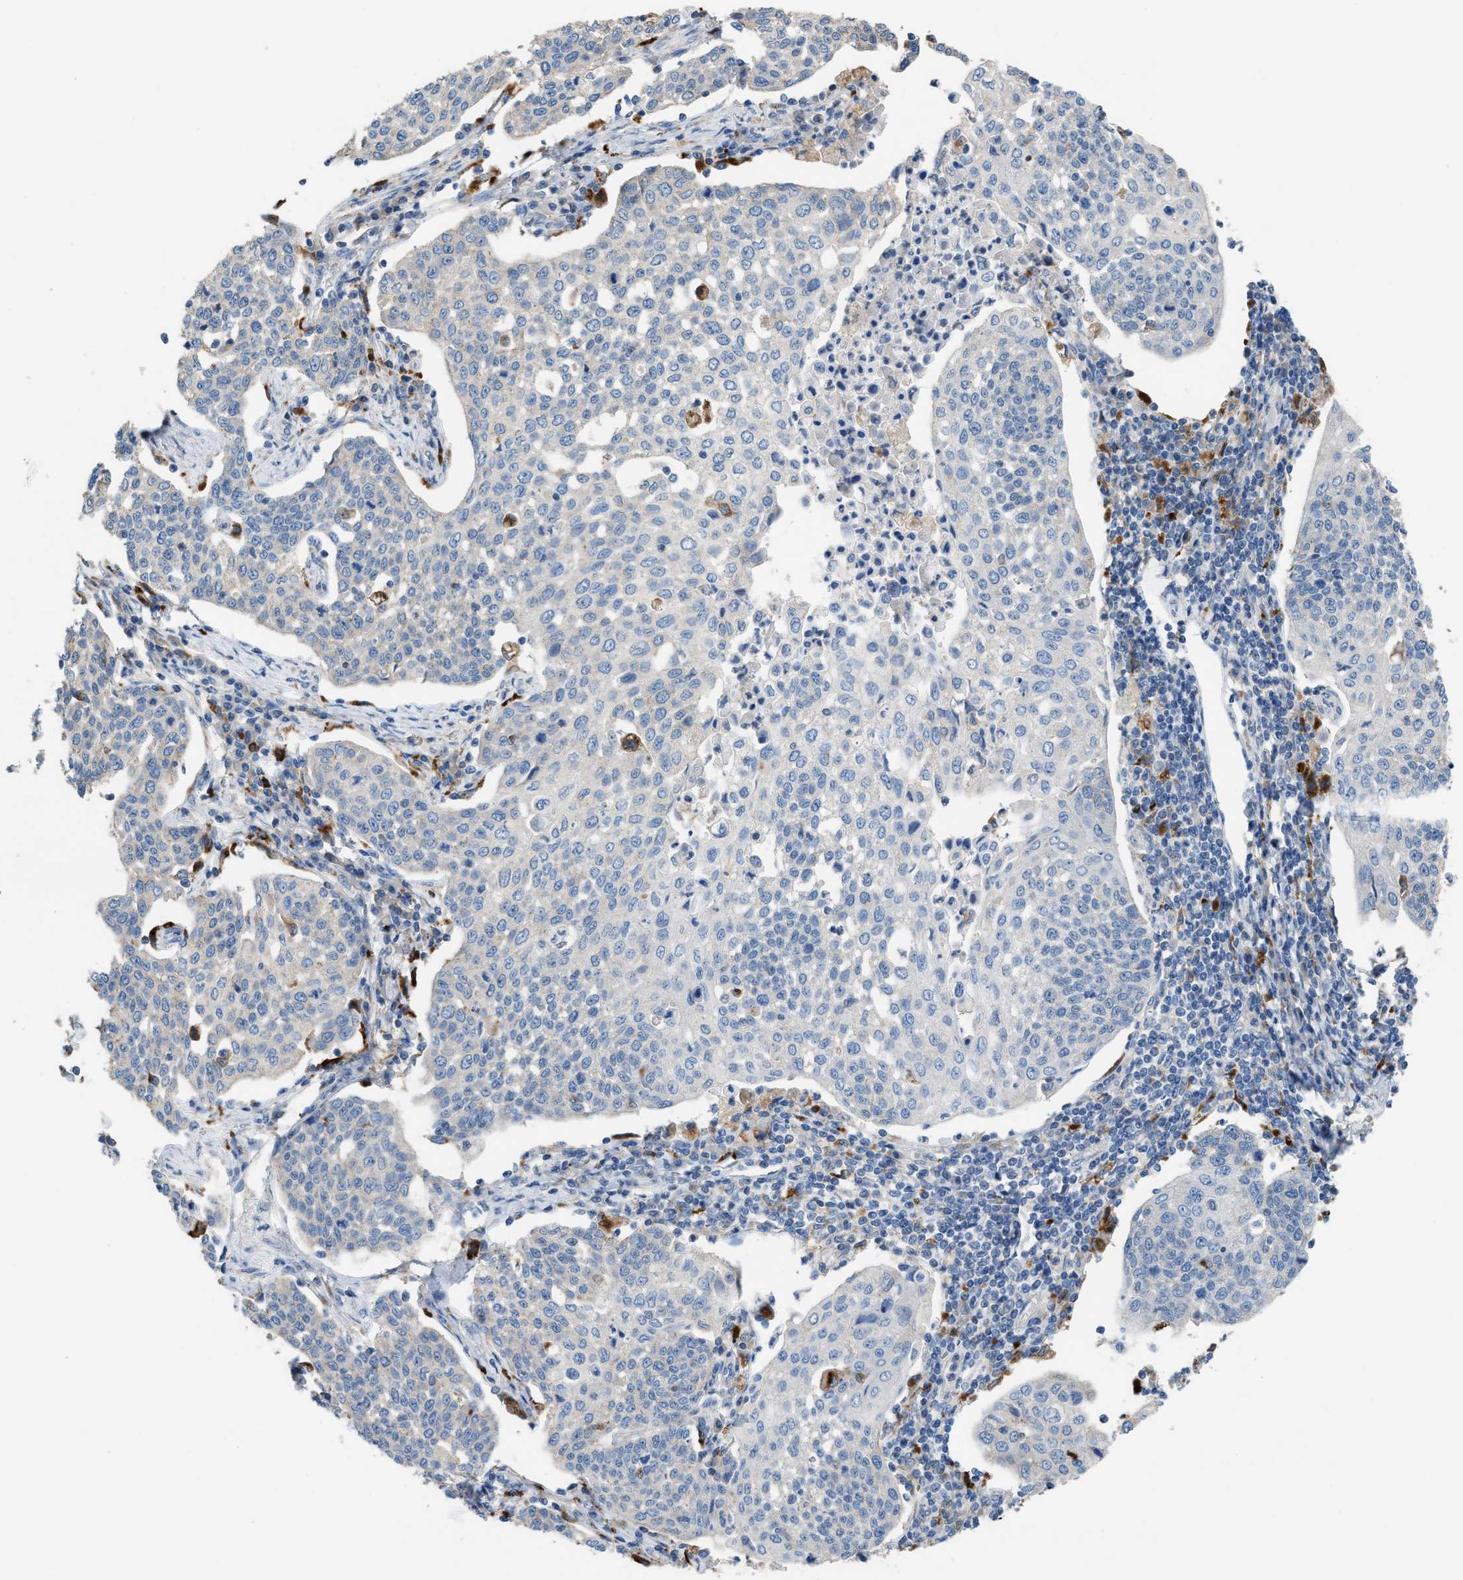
{"staining": {"intensity": "negative", "quantity": "none", "location": "none"}, "tissue": "cervical cancer", "cell_type": "Tumor cells", "image_type": "cancer", "snomed": [{"axis": "morphology", "description": "Squamous cell carcinoma, NOS"}, {"axis": "topography", "description": "Cervix"}], "caption": "This is an IHC micrograph of human squamous cell carcinoma (cervical). There is no expression in tumor cells.", "gene": "AOAH", "patient": {"sex": "female", "age": 34}}